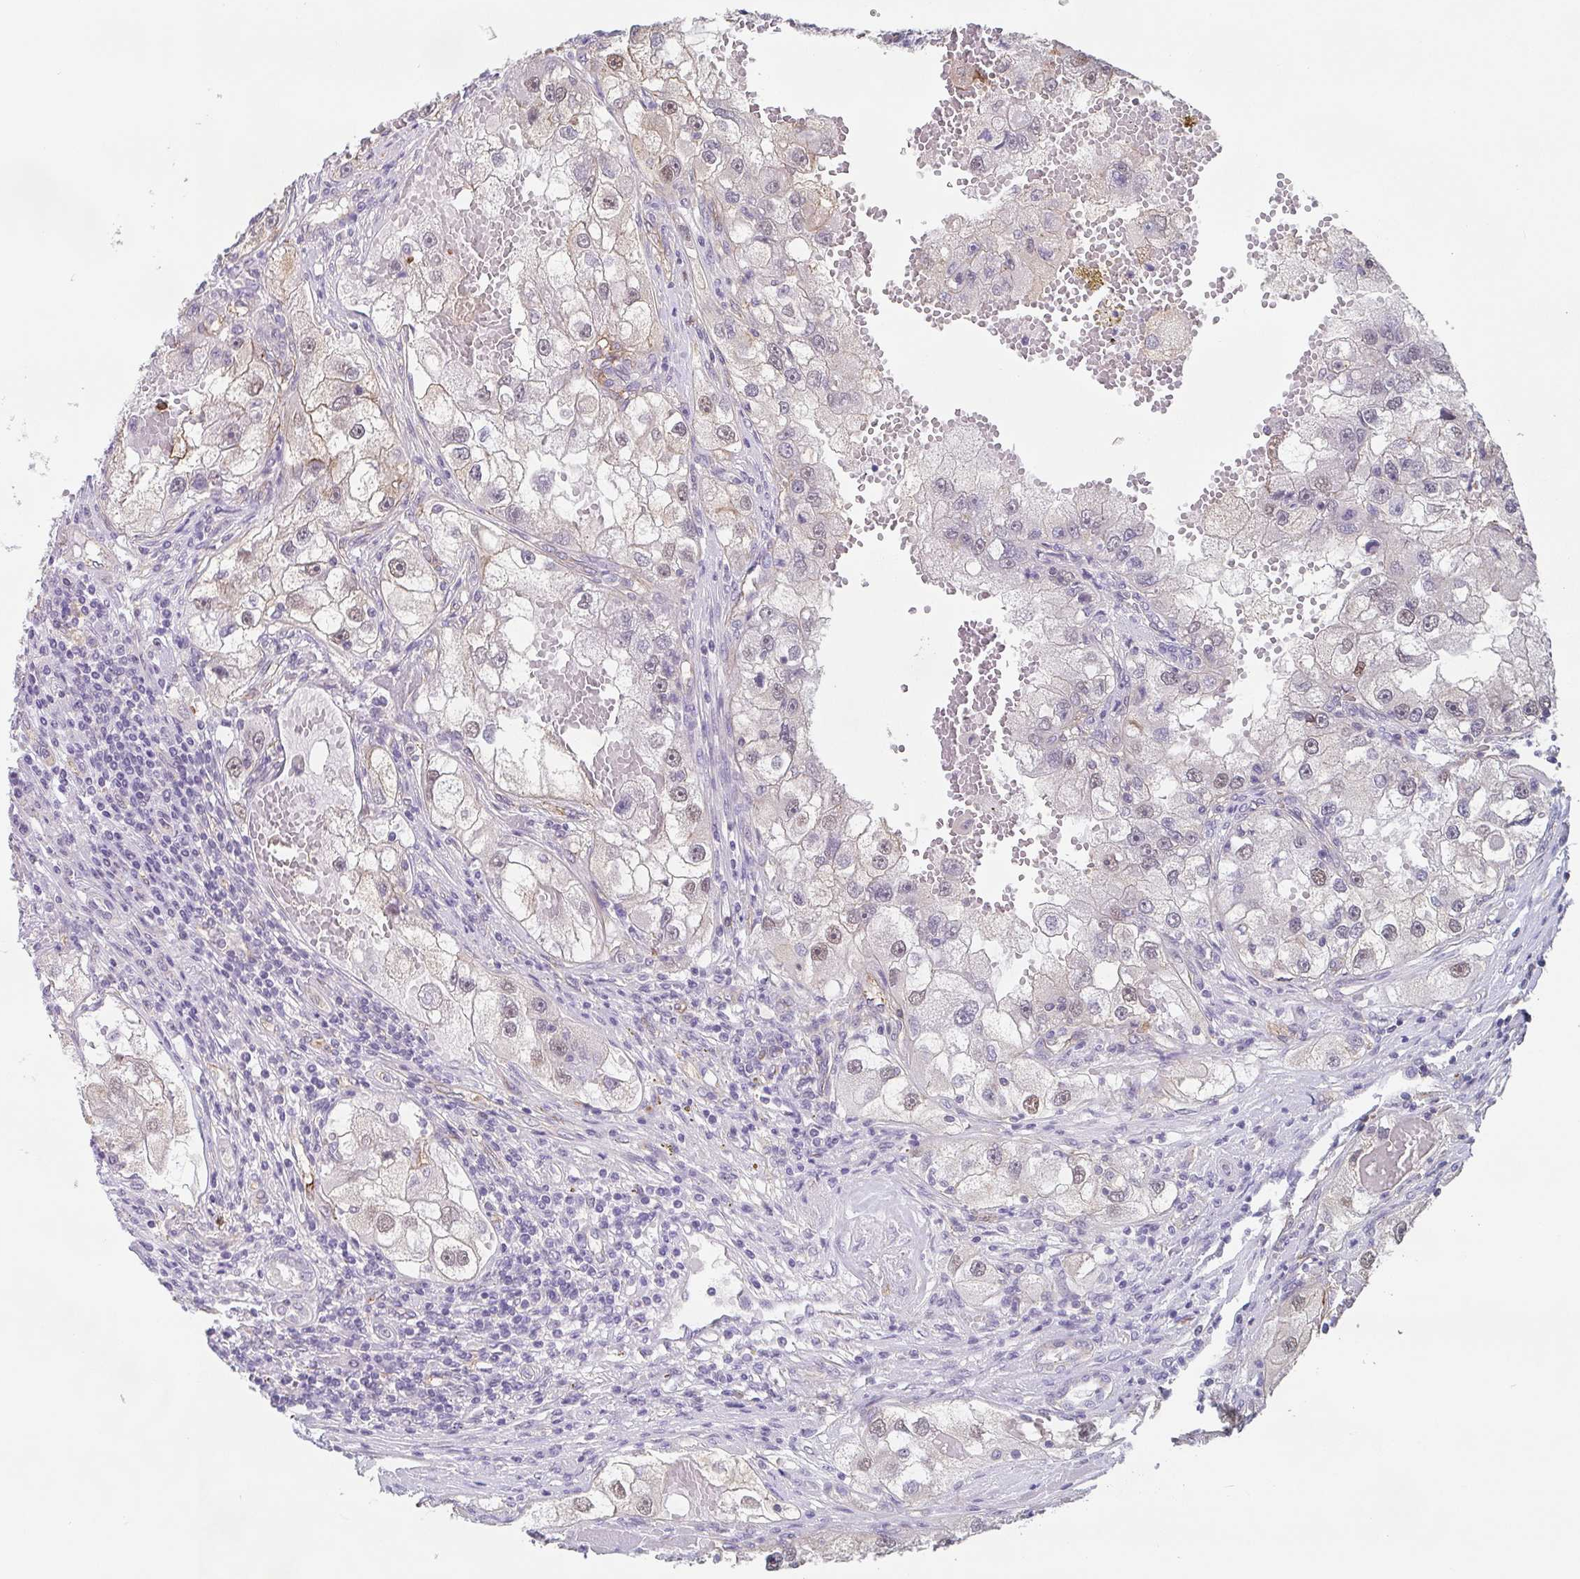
{"staining": {"intensity": "weak", "quantity": "<25%", "location": "nuclear"}, "tissue": "renal cancer", "cell_type": "Tumor cells", "image_type": "cancer", "snomed": [{"axis": "morphology", "description": "Adenocarcinoma, NOS"}, {"axis": "topography", "description": "Kidney"}], "caption": "DAB (3,3'-diaminobenzidine) immunohistochemical staining of human renal cancer (adenocarcinoma) exhibits no significant expression in tumor cells.", "gene": "DBN1", "patient": {"sex": "male", "age": 63}}